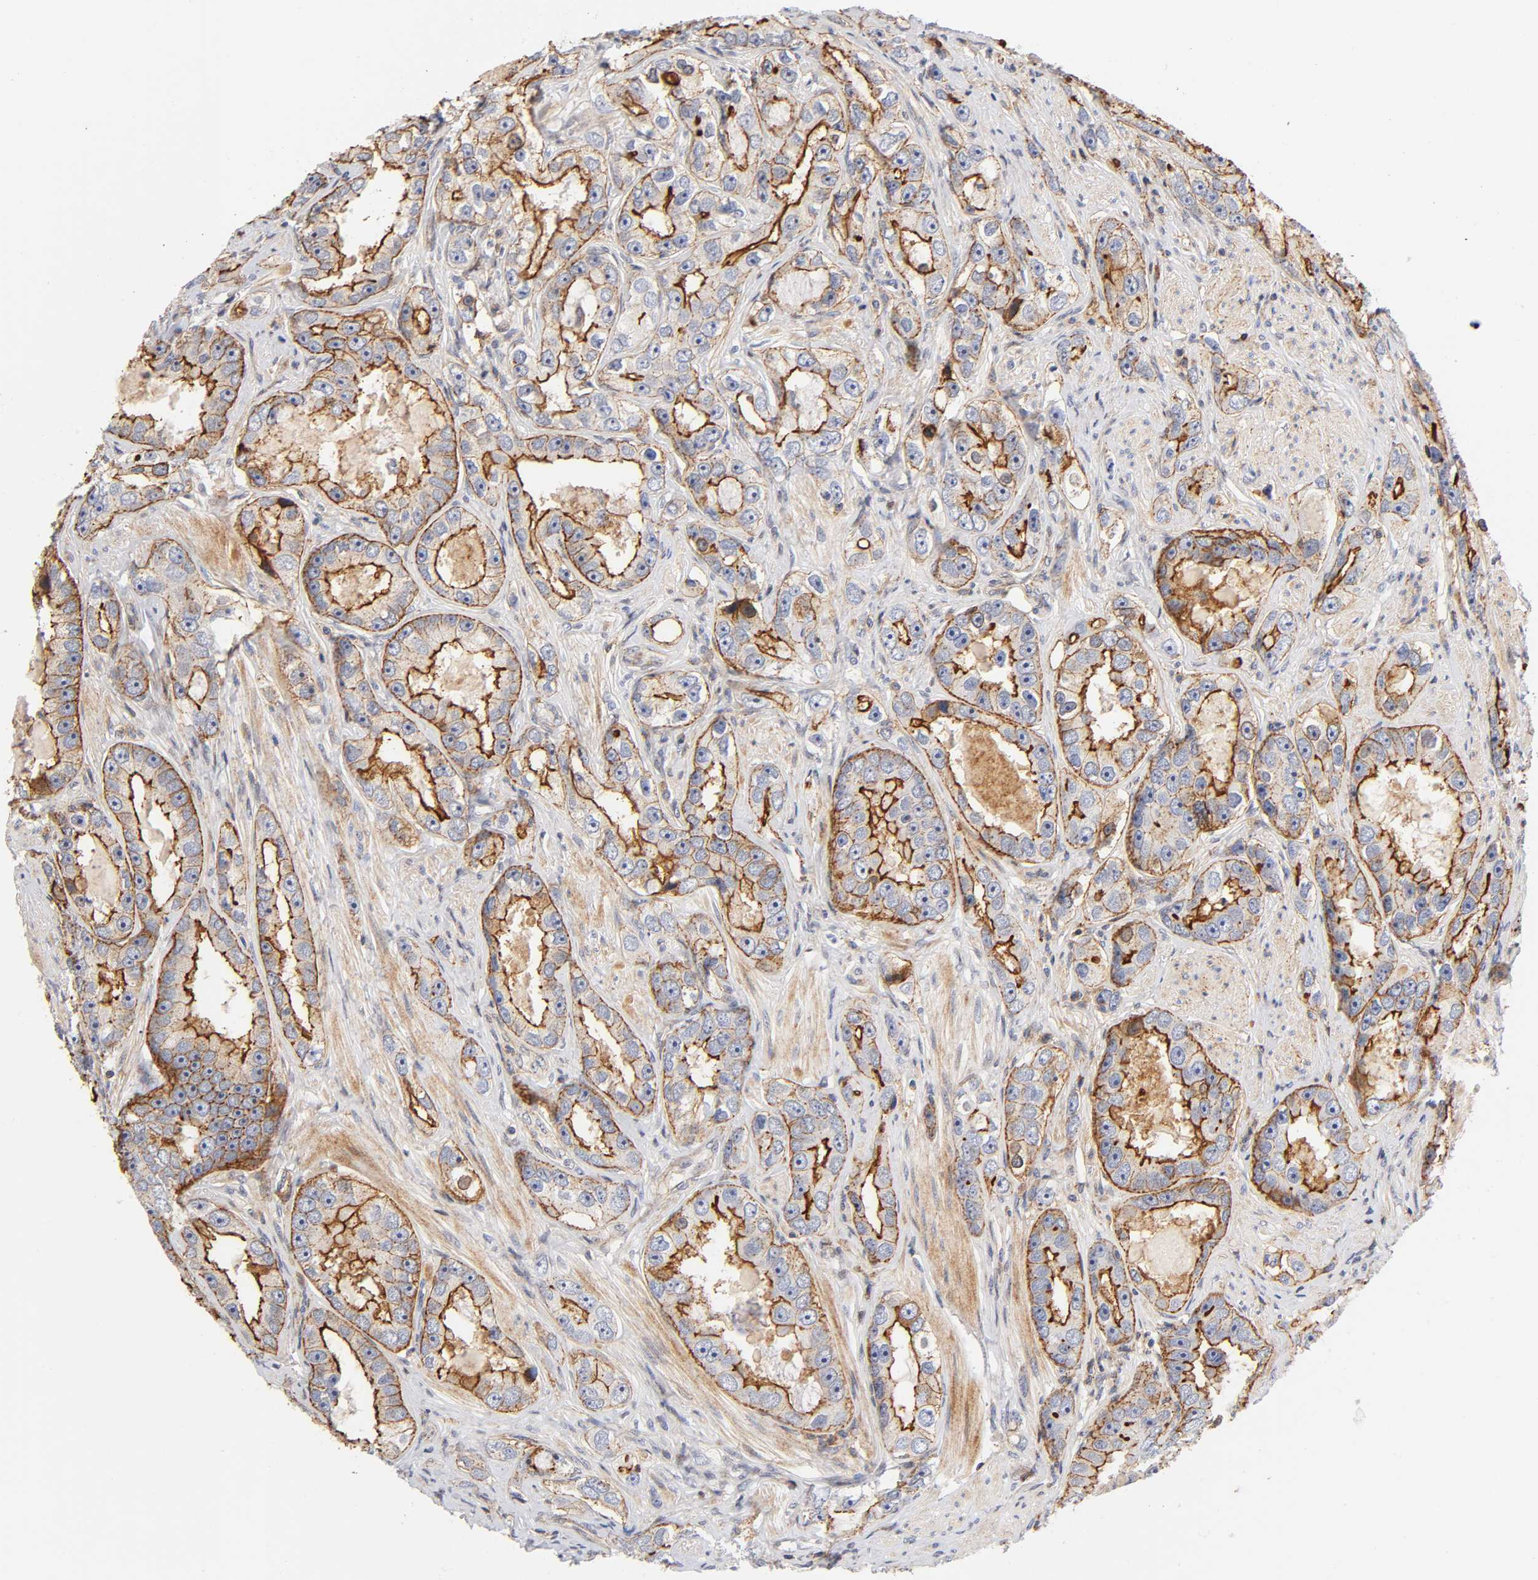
{"staining": {"intensity": "moderate", "quantity": ">75%", "location": "cytoplasmic/membranous"}, "tissue": "prostate cancer", "cell_type": "Tumor cells", "image_type": "cancer", "snomed": [{"axis": "morphology", "description": "Adenocarcinoma, High grade"}, {"axis": "topography", "description": "Prostate"}], "caption": "Tumor cells display medium levels of moderate cytoplasmic/membranous expression in approximately >75% of cells in prostate adenocarcinoma (high-grade).", "gene": "ANXA7", "patient": {"sex": "male", "age": 63}}